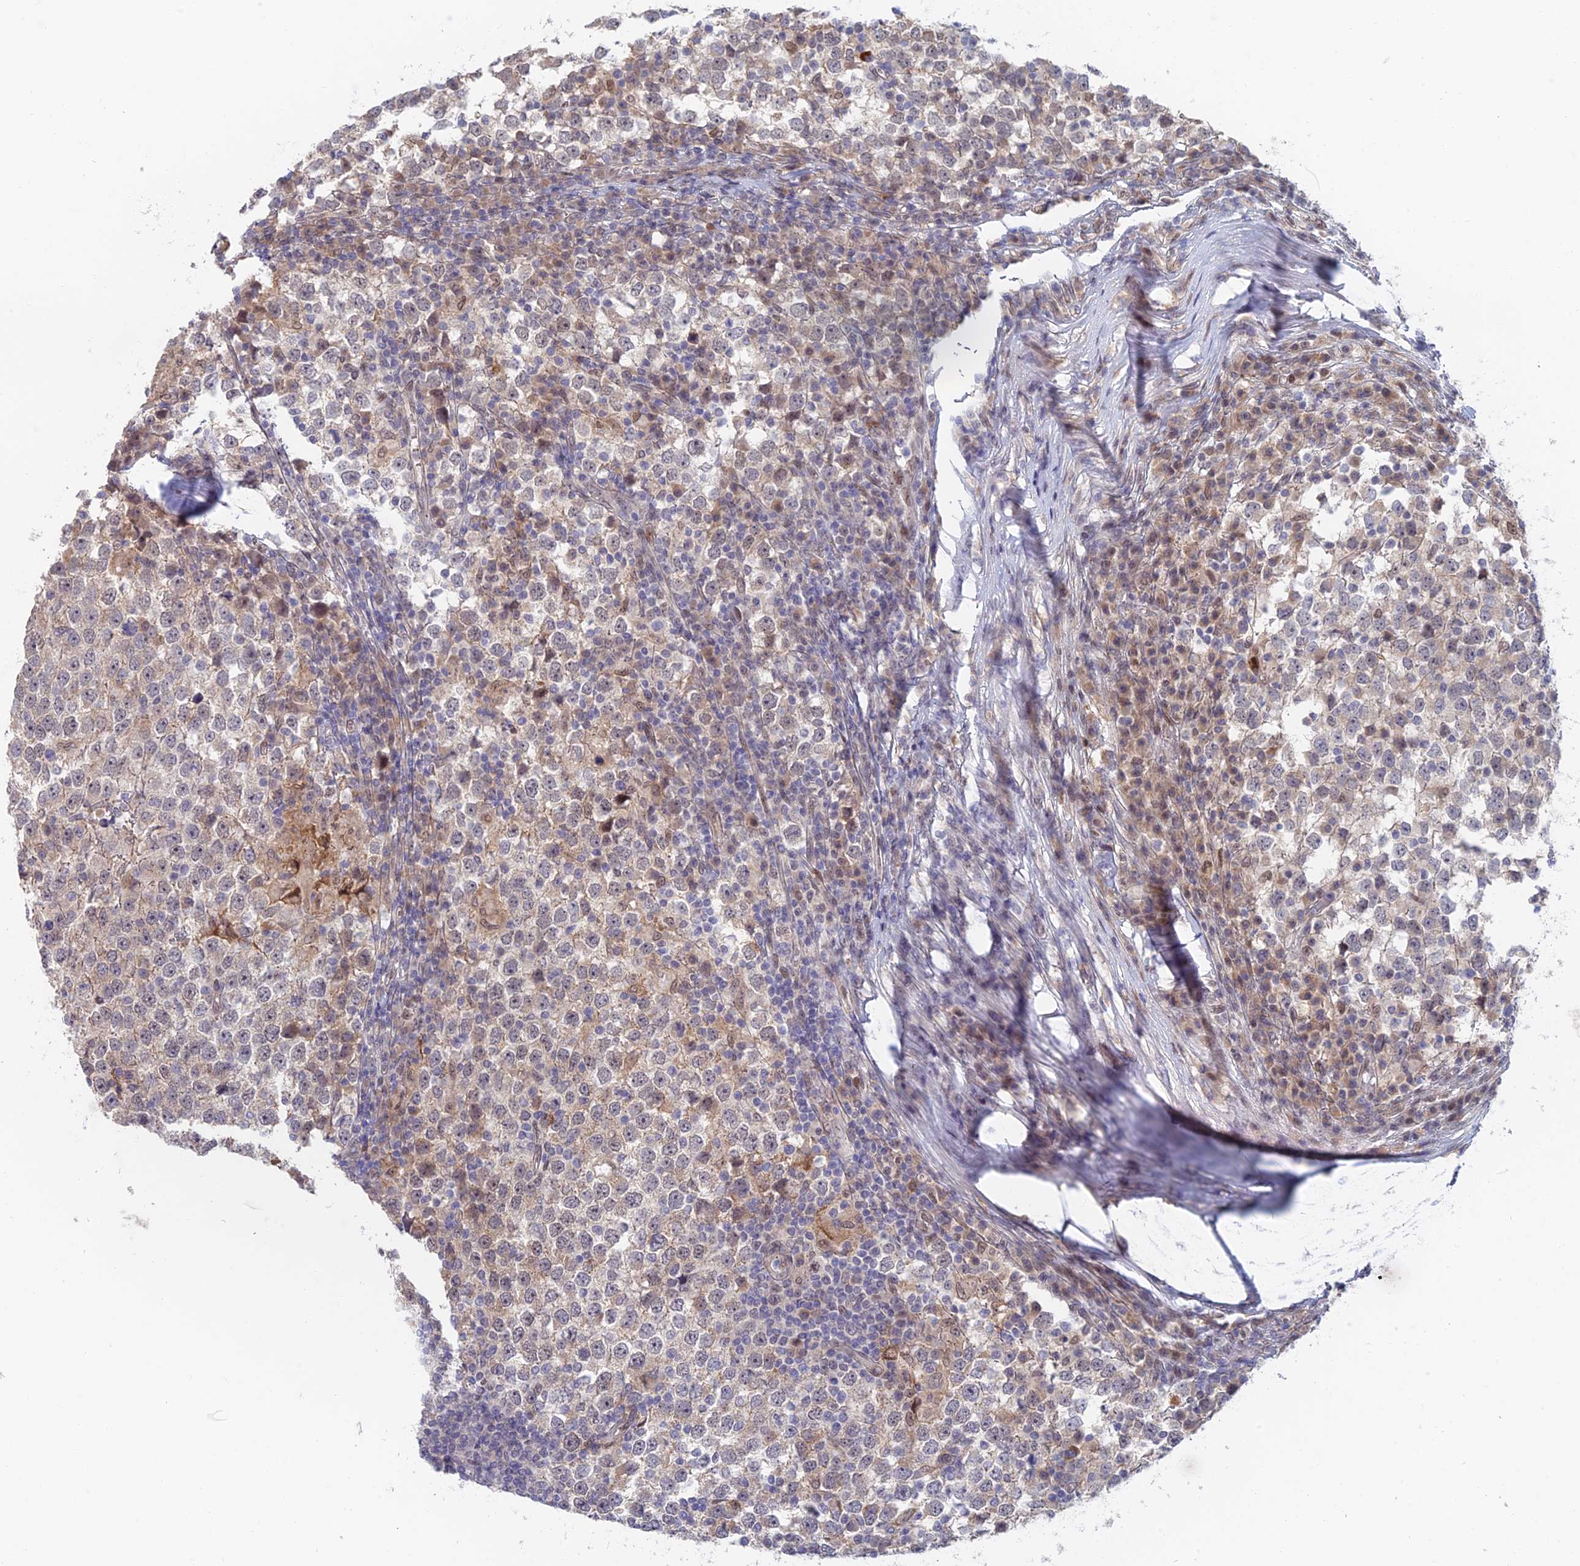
{"staining": {"intensity": "weak", "quantity": "25%-75%", "location": "cytoplasmic/membranous"}, "tissue": "testis cancer", "cell_type": "Tumor cells", "image_type": "cancer", "snomed": [{"axis": "morphology", "description": "Seminoma, NOS"}, {"axis": "topography", "description": "Testis"}], "caption": "Immunohistochemistry (IHC) histopathology image of neoplastic tissue: testis cancer stained using IHC exhibits low levels of weak protein expression localized specifically in the cytoplasmic/membranous of tumor cells, appearing as a cytoplasmic/membranous brown color.", "gene": "ZUP1", "patient": {"sex": "male", "age": 65}}